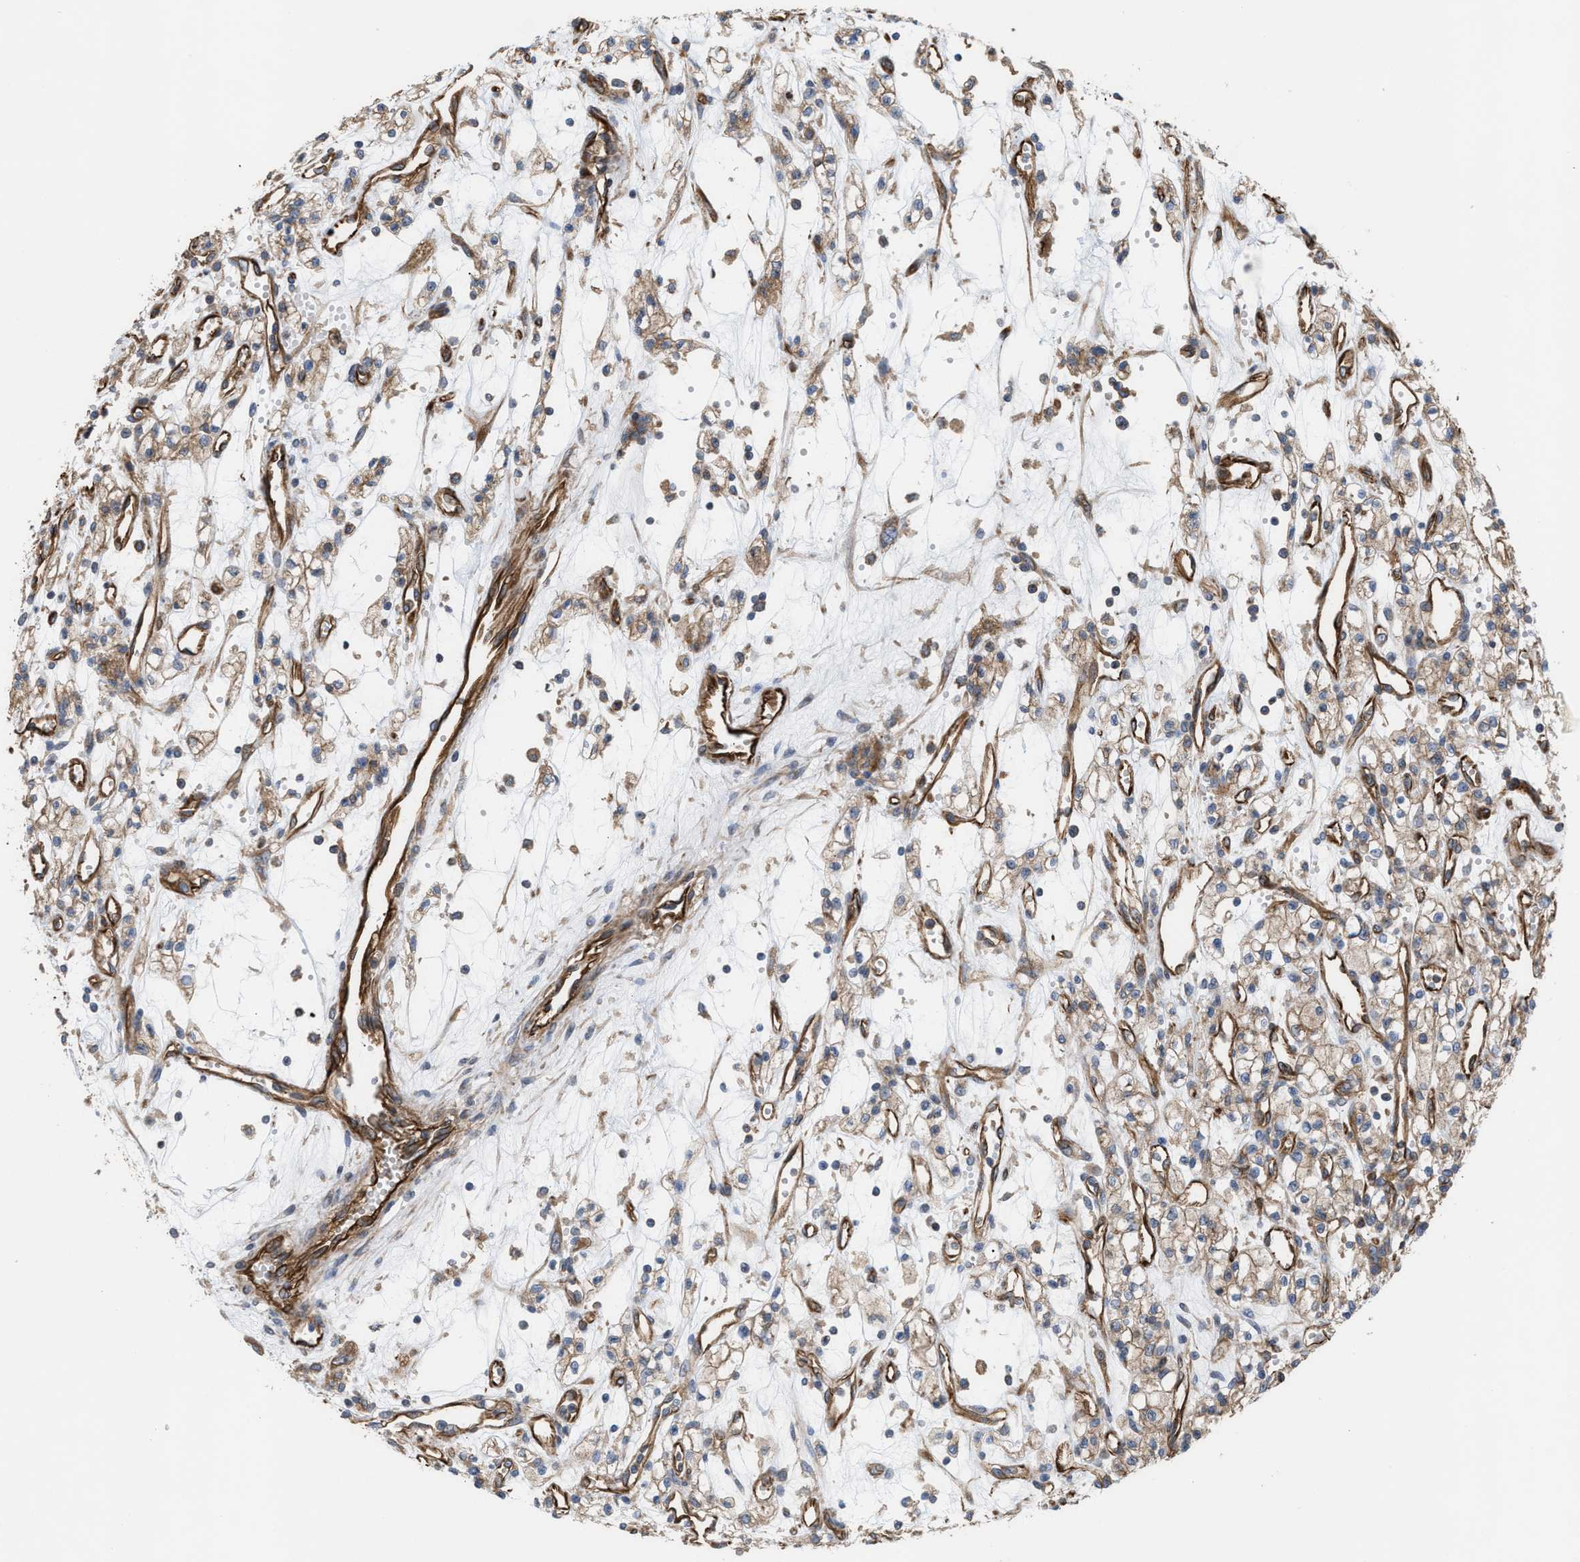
{"staining": {"intensity": "weak", "quantity": ">75%", "location": "cytoplasmic/membranous"}, "tissue": "renal cancer", "cell_type": "Tumor cells", "image_type": "cancer", "snomed": [{"axis": "morphology", "description": "Adenocarcinoma, NOS"}, {"axis": "topography", "description": "Kidney"}], "caption": "Immunohistochemistry (IHC) (DAB (3,3'-diaminobenzidine)) staining of human renal adenocarcinoma shows weak cytoplasmic/membranous protein positivity in approximately >75% of tumor cells.", "gene": "EPS15L1", "patient": {"sex": "male", "age": 59}}